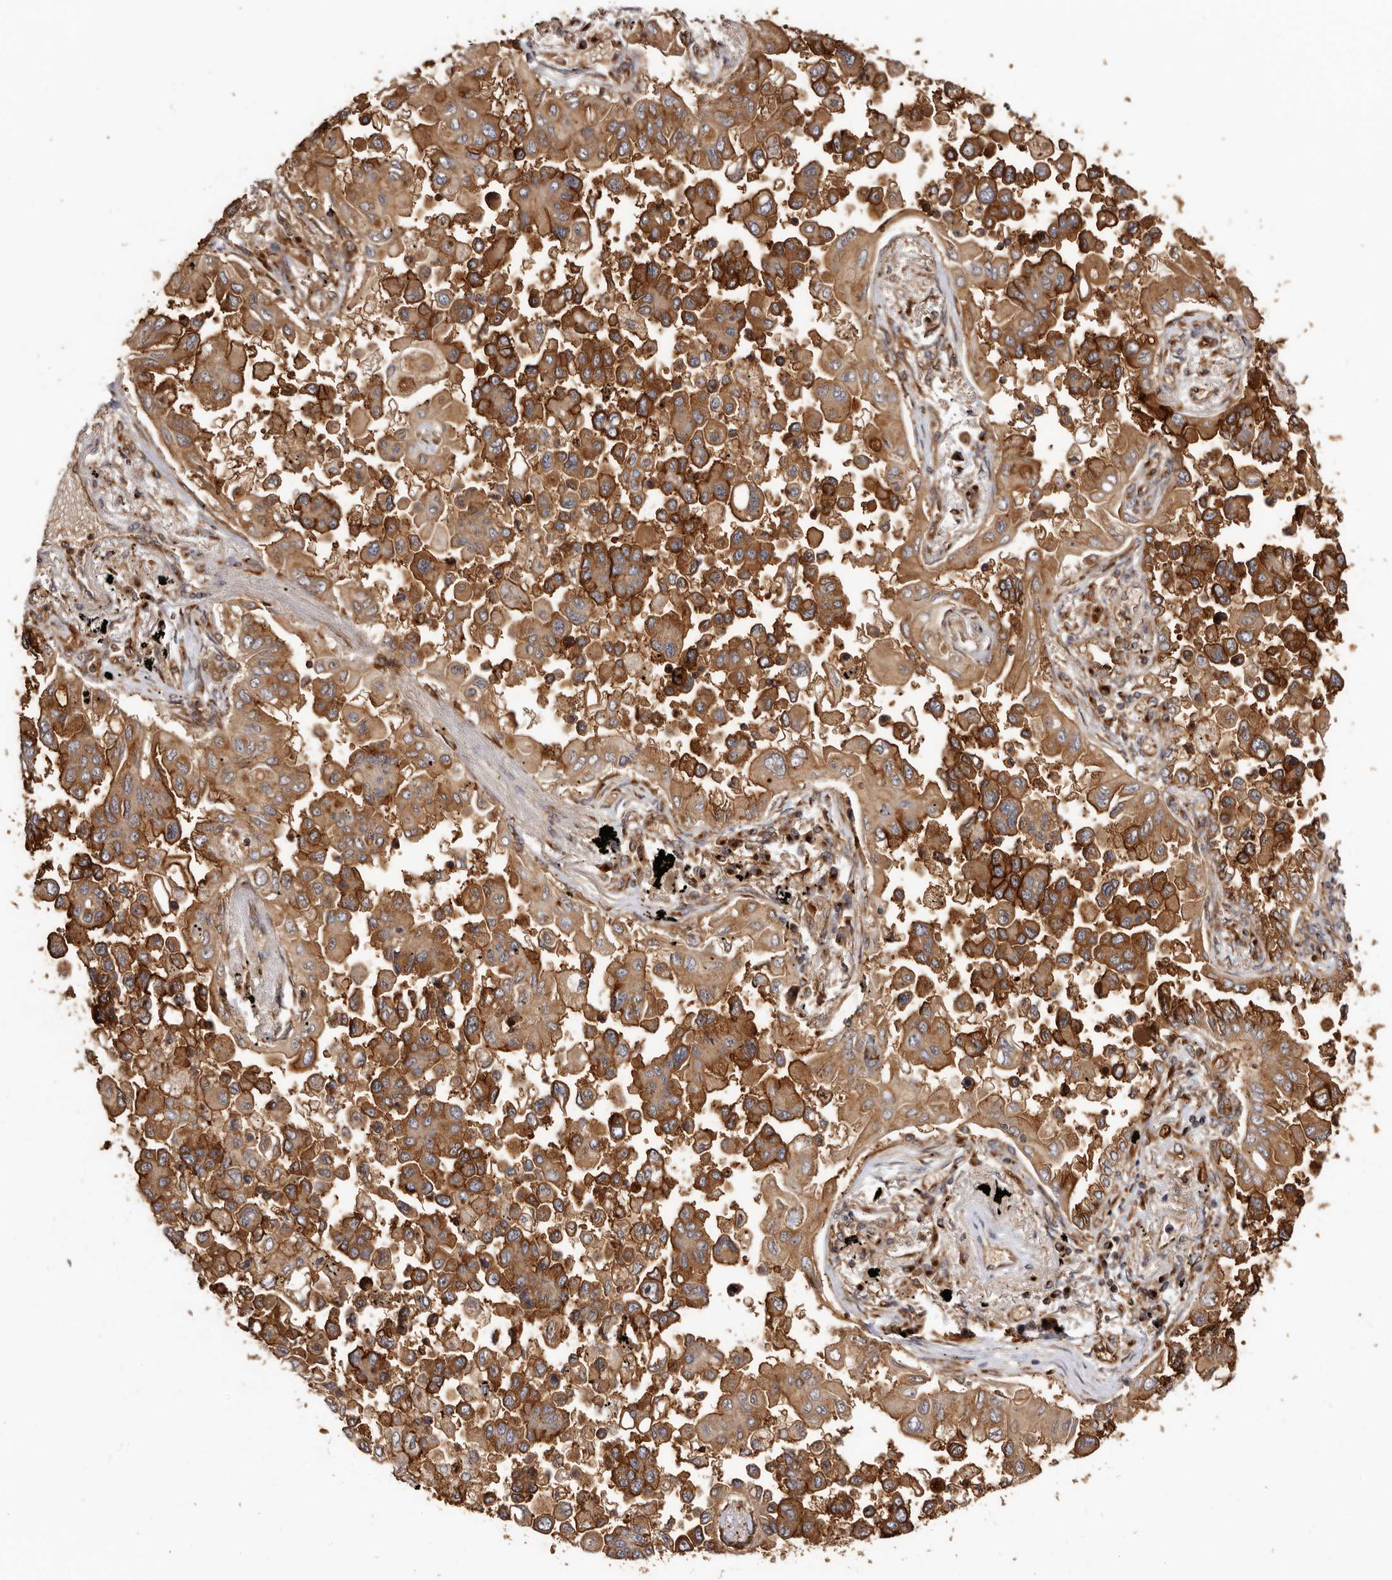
{"staining": {"intensity": "strong", "quantity": ">75%", "location": "cytoplasmic/membranous"}, "tissue": "lung cancer", "cell_type": "Tumor cells", "image_type": "cancer", "snomed": [{"axis": "morphology", "description": "Adenocarcinoma, NOS"}, {"axis": "topography", "description": "Lung"}], "caption": "An image of human lung cancer (adenocarcinoma) stained for a protein shows strong cytoplasmic/membranous brown staining in tumor cells.", "gene": "GPR27", "patient": {"sex": "female", "age": 67}}